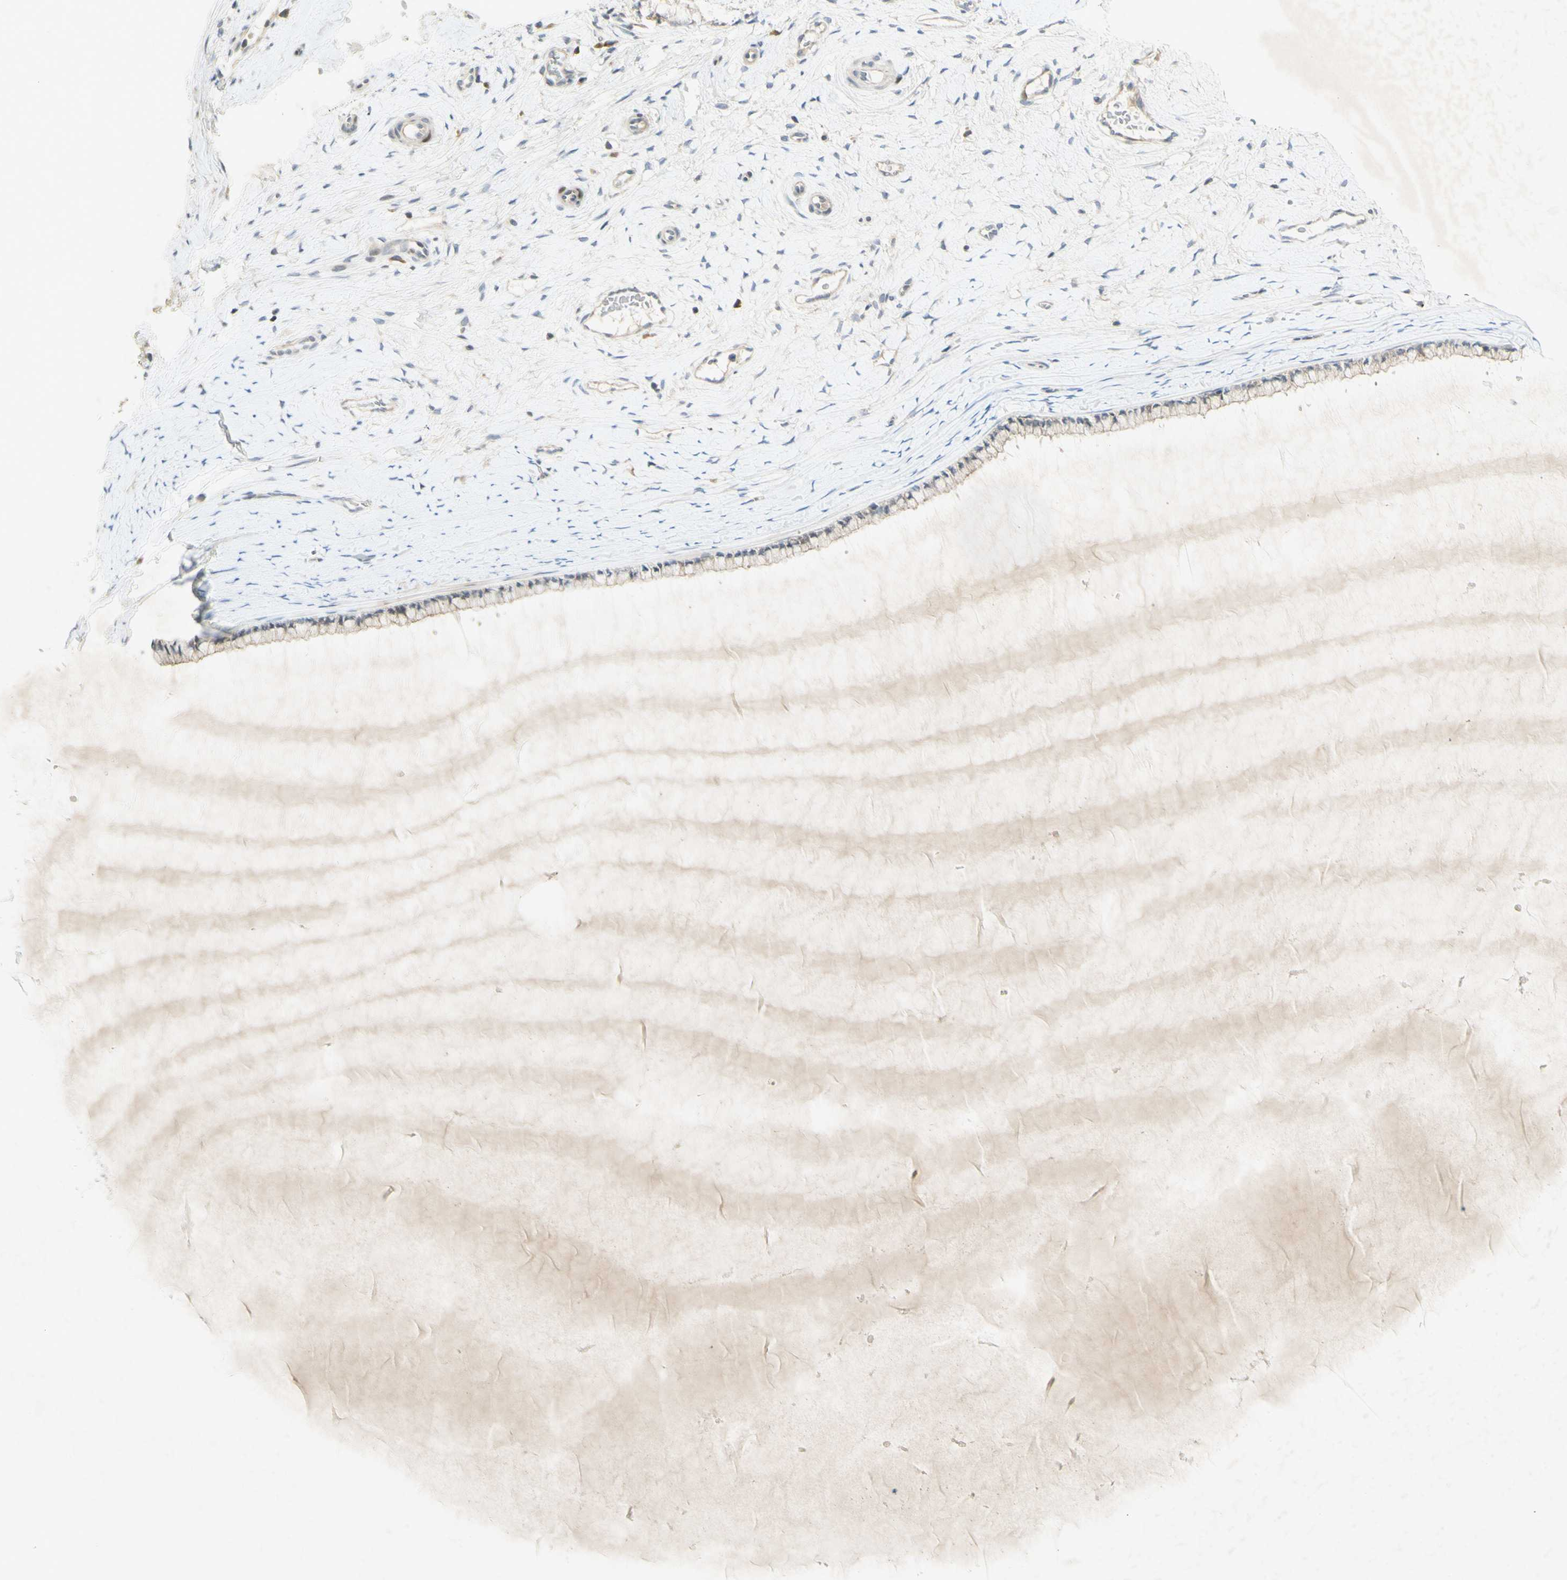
{"staining": {"intensity": "moderate", "quantity": "25%-75%", "location": "cytoplasmic/membranous"}, "tissue": "cervix", "cell_type": "Glandular cells", "image_type": "normal", "snomed": [{"axis": "morphology", "description": "Normal tissue, NOS"}, {"axis": "topography", "description": "Cervix"}], "caption": "Cervix stained with a brown dye displays moderate cytoplasmic/membranous positive positivity in about 25%-75% of glandular cells.", "gene": "ETF1", "patient": {"sex": "female", "age": 39}}